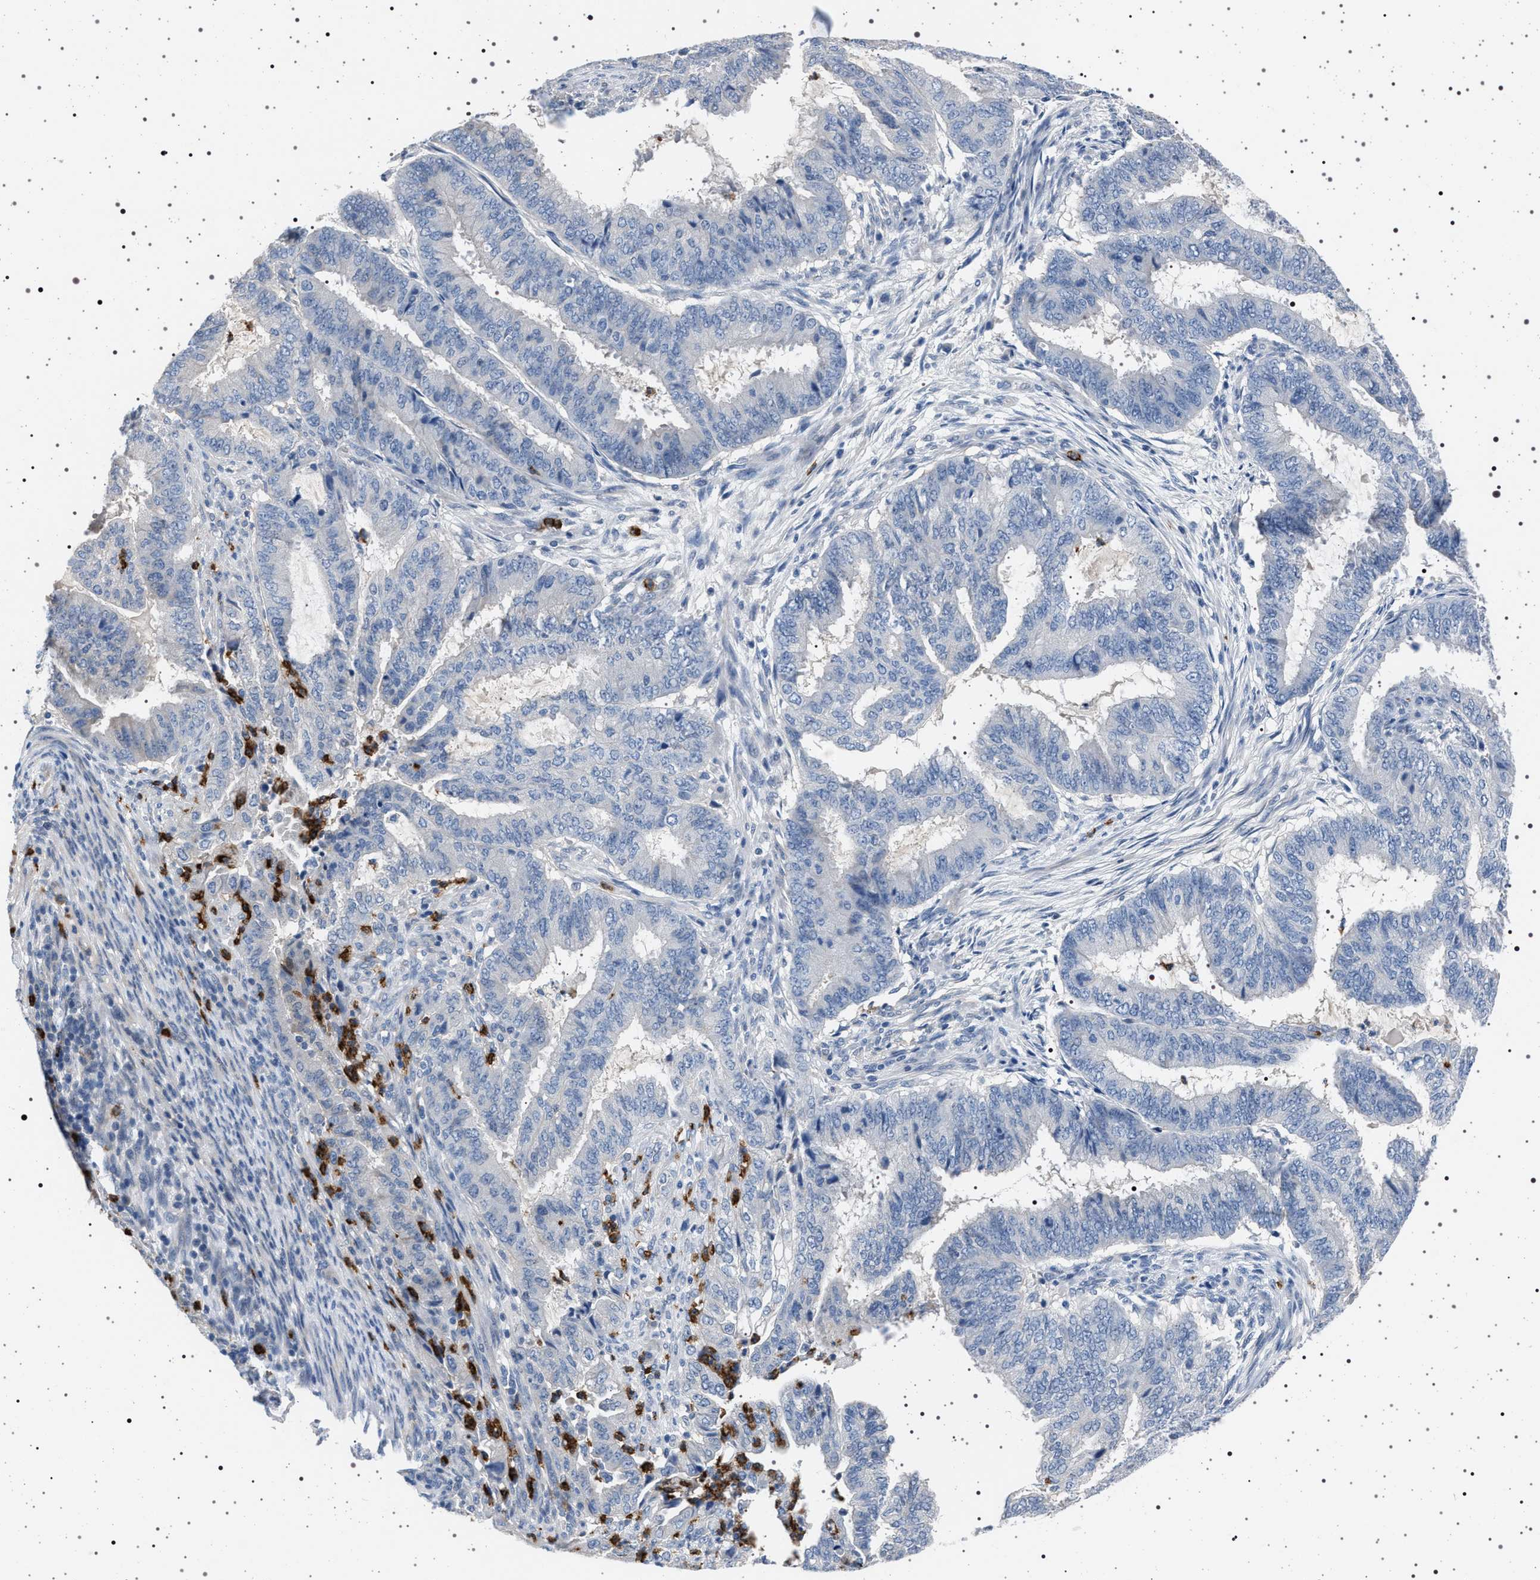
{"staining": {"intensity": "negative", "quantity": "none", "location": "none"}, "tissue": "endometrial cancer", "cell_type": "Tumor cells", "image_type": "cancer", "snomed": [{"axis": "morphology", "description": "Adenocarcinoma, NOS"}, {"axis": "topography", "description": "Endometrium"}], "caption": "Human endometrial cancer stained for a protein using immunohistochemistry (IHC) exhibits no staining in tumor cells.", "gene": "NAT9", "patient": {"sex": "female", "age": 51}}